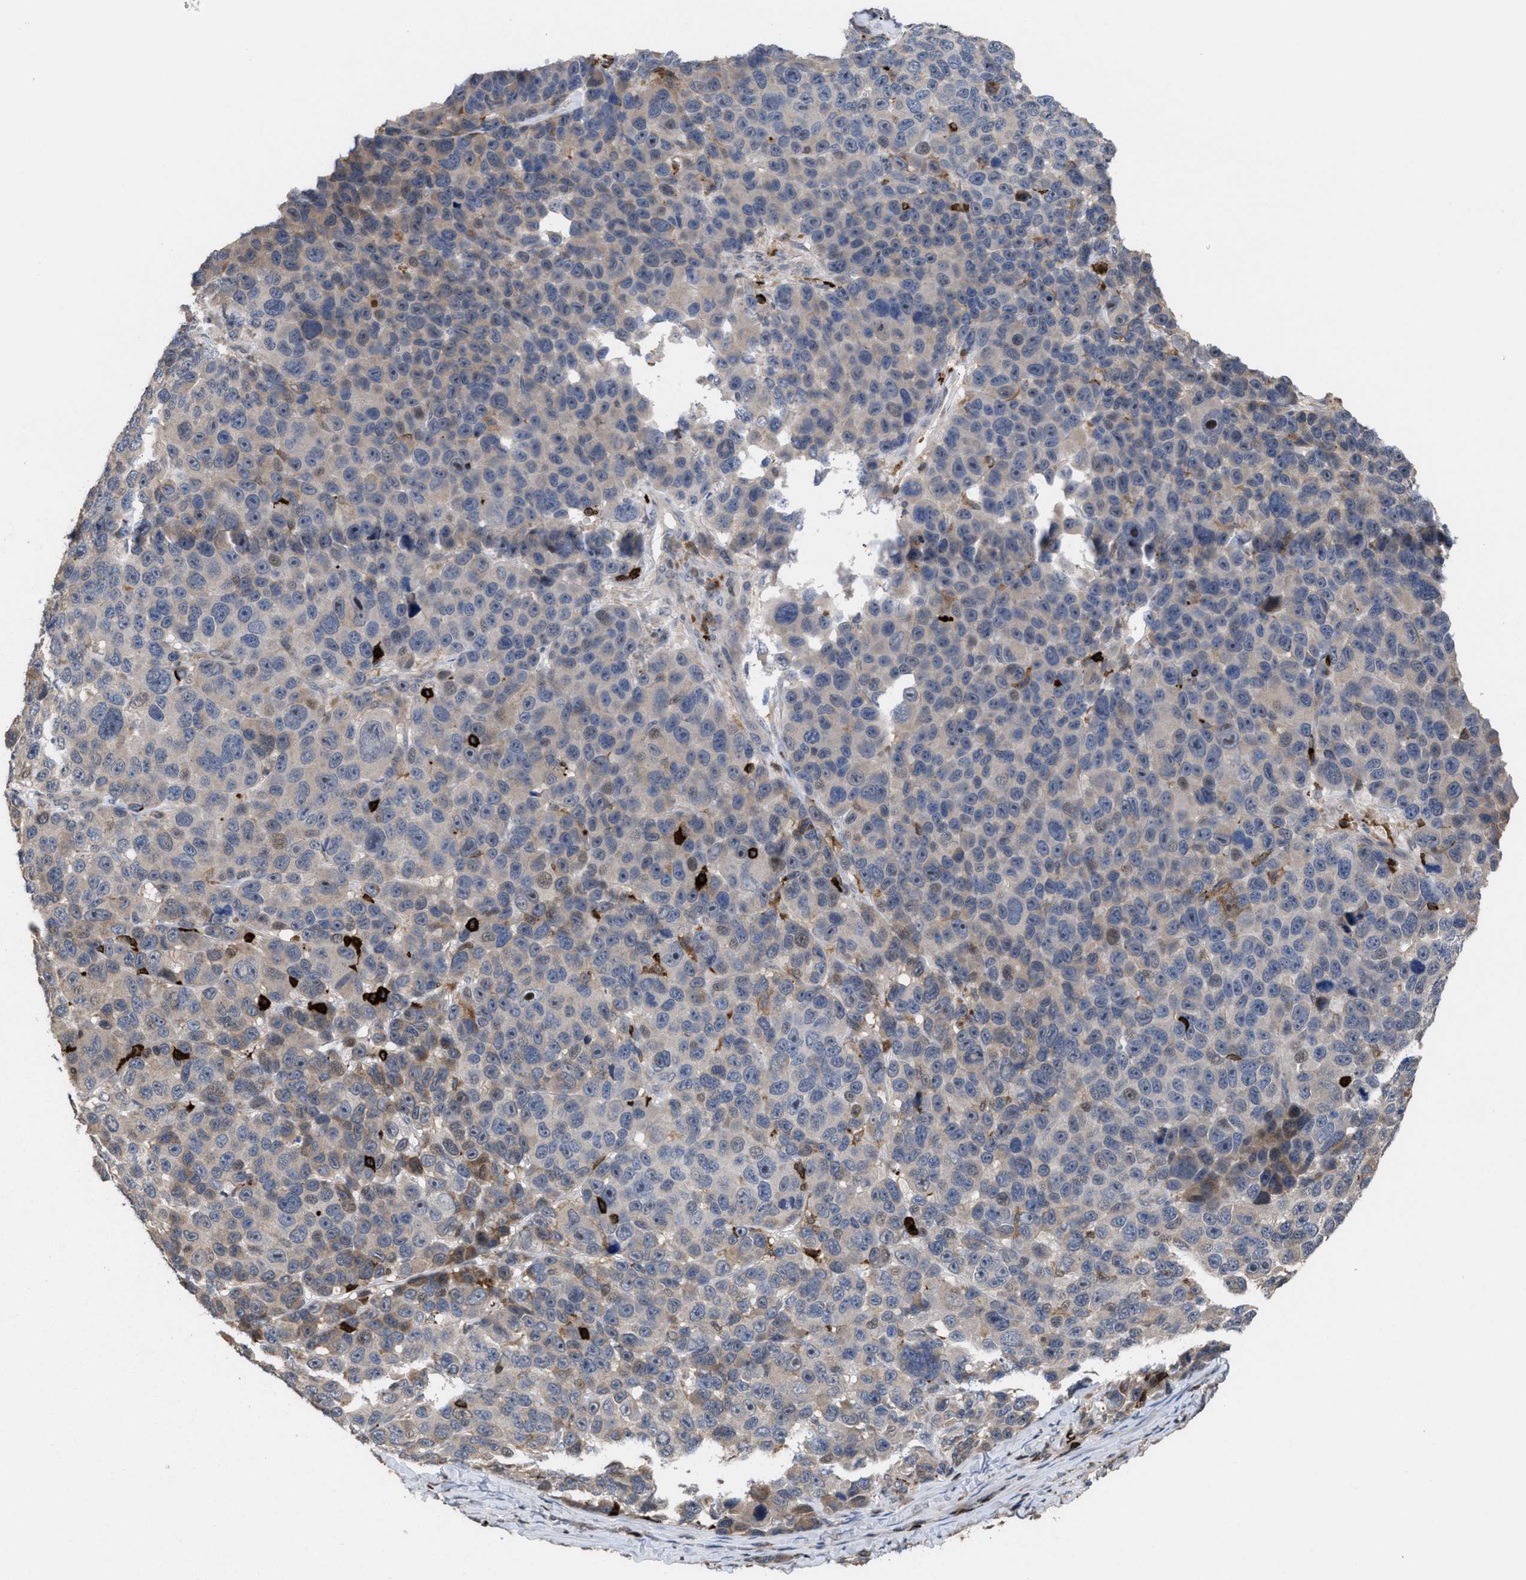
{"staining": {"intensity": "weak", "quantity": "25%-75%", "location": "nuclear"}, "tissue": "melanoma", "cell_type": "Tumor cells", "image_type": "cancer", "snomed": [{"axis": "morphology", "description": "Malignant melanoma, NOS"}, {"axis": "topography", "description": "Skin"}], "caption": "Human malignant melanoma stained with a brown dye shows weak nuclear positive expression in about 25%-75% of tumor cells.", "gene": "PTPRE", "patient": {"sex": "male", "age": 53}}